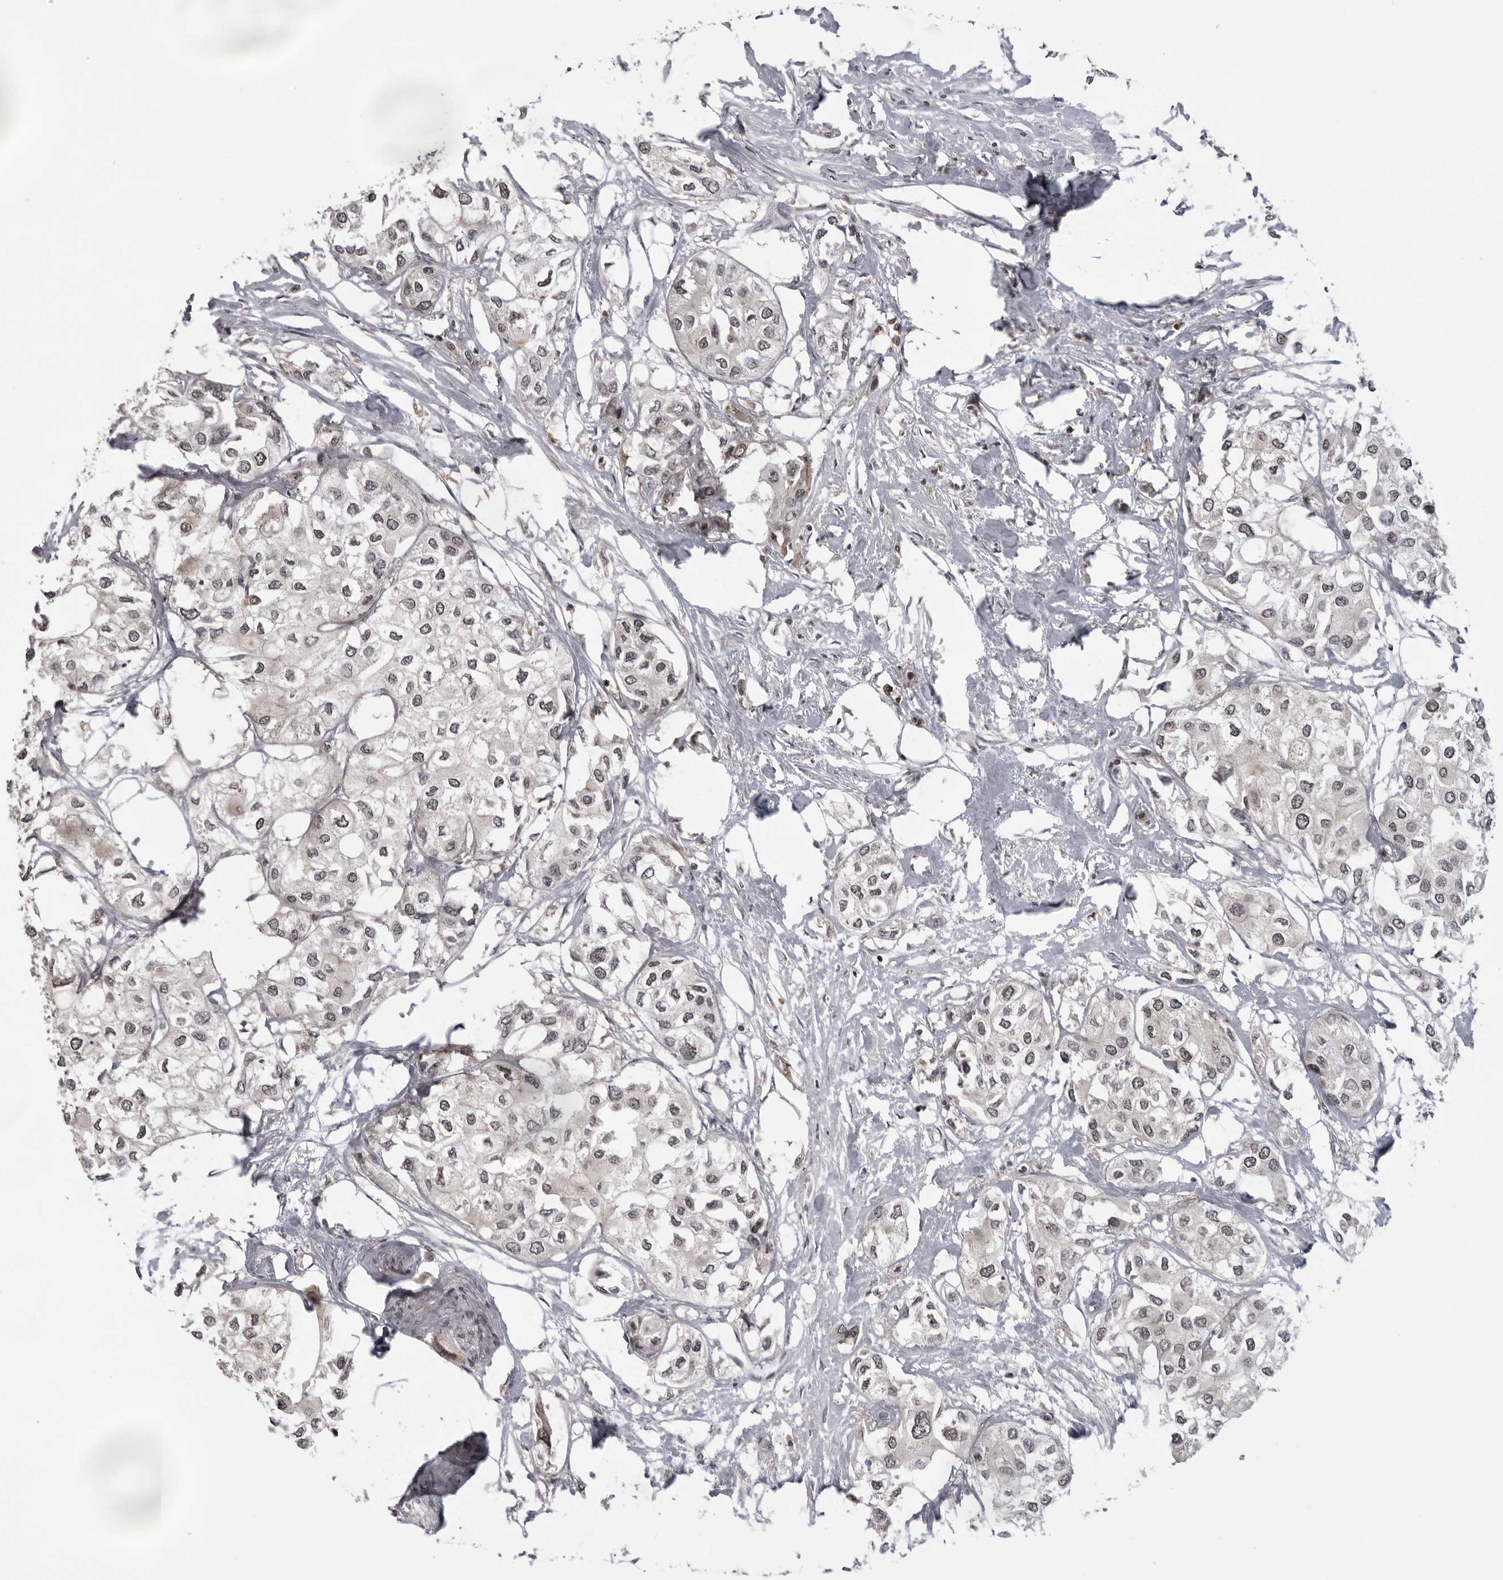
{"staining": {"intensity": "weak", "quantity": ">75%", "location": "nuclear"}, "tissue": "urothelial cancer", "cell_type": "Tumor cells", "image_type": "cancer", "snomed": [{"axis": "morphology", "description": "Urothelial carcinoma, High grade"}, {"axis": "topography", "description": "Urinary bladder"}], "caption": "DAB (3,3'-diaminobenzidine) immunohistochemical staining of human high-grade urothelial carcinoma shows weak nuclear protein staining in about >75% of tumor cells.", "gene": "PDCL3", "patient": {"sex": "male", "age": 64}}